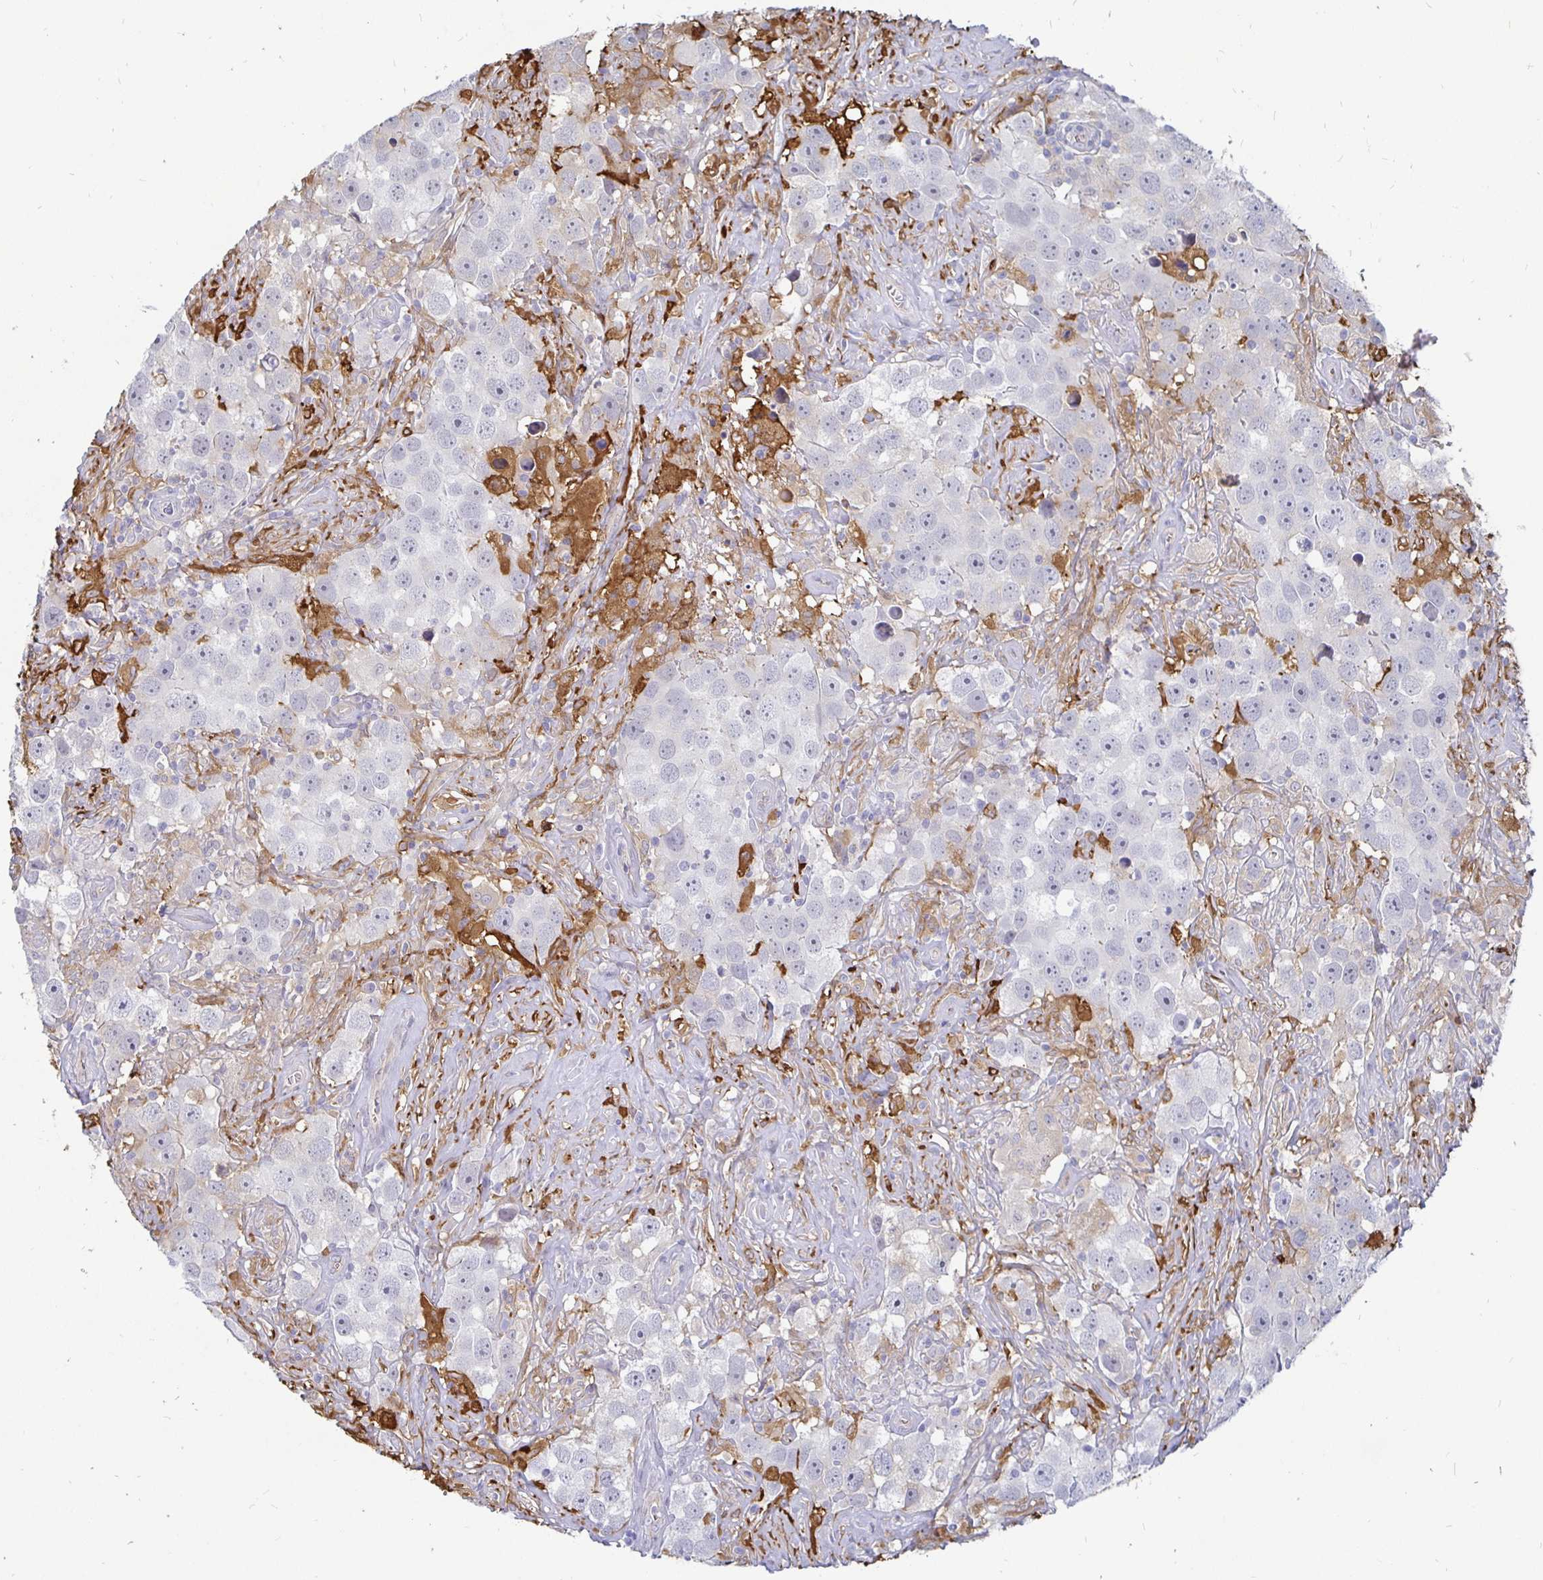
{"staining": {"intensity": "negative", "quantity": "none", "location": "none"}, "tissue": "testis cancer", "cell_type": "Tumor cells", "image_type": "cancer", "snomed": [{"axis": "morphology", "description": "Seminoma, NOS"}, {"axis": "topography", "description": "Testis"}], "caption": "Testis cancer was stained to show a protein in brown. There is no significant expression in tumor cells. Nuclei are stained in blue.", "gene": "CCDC85A", "patient": {"sex": "male", "age": 49}}